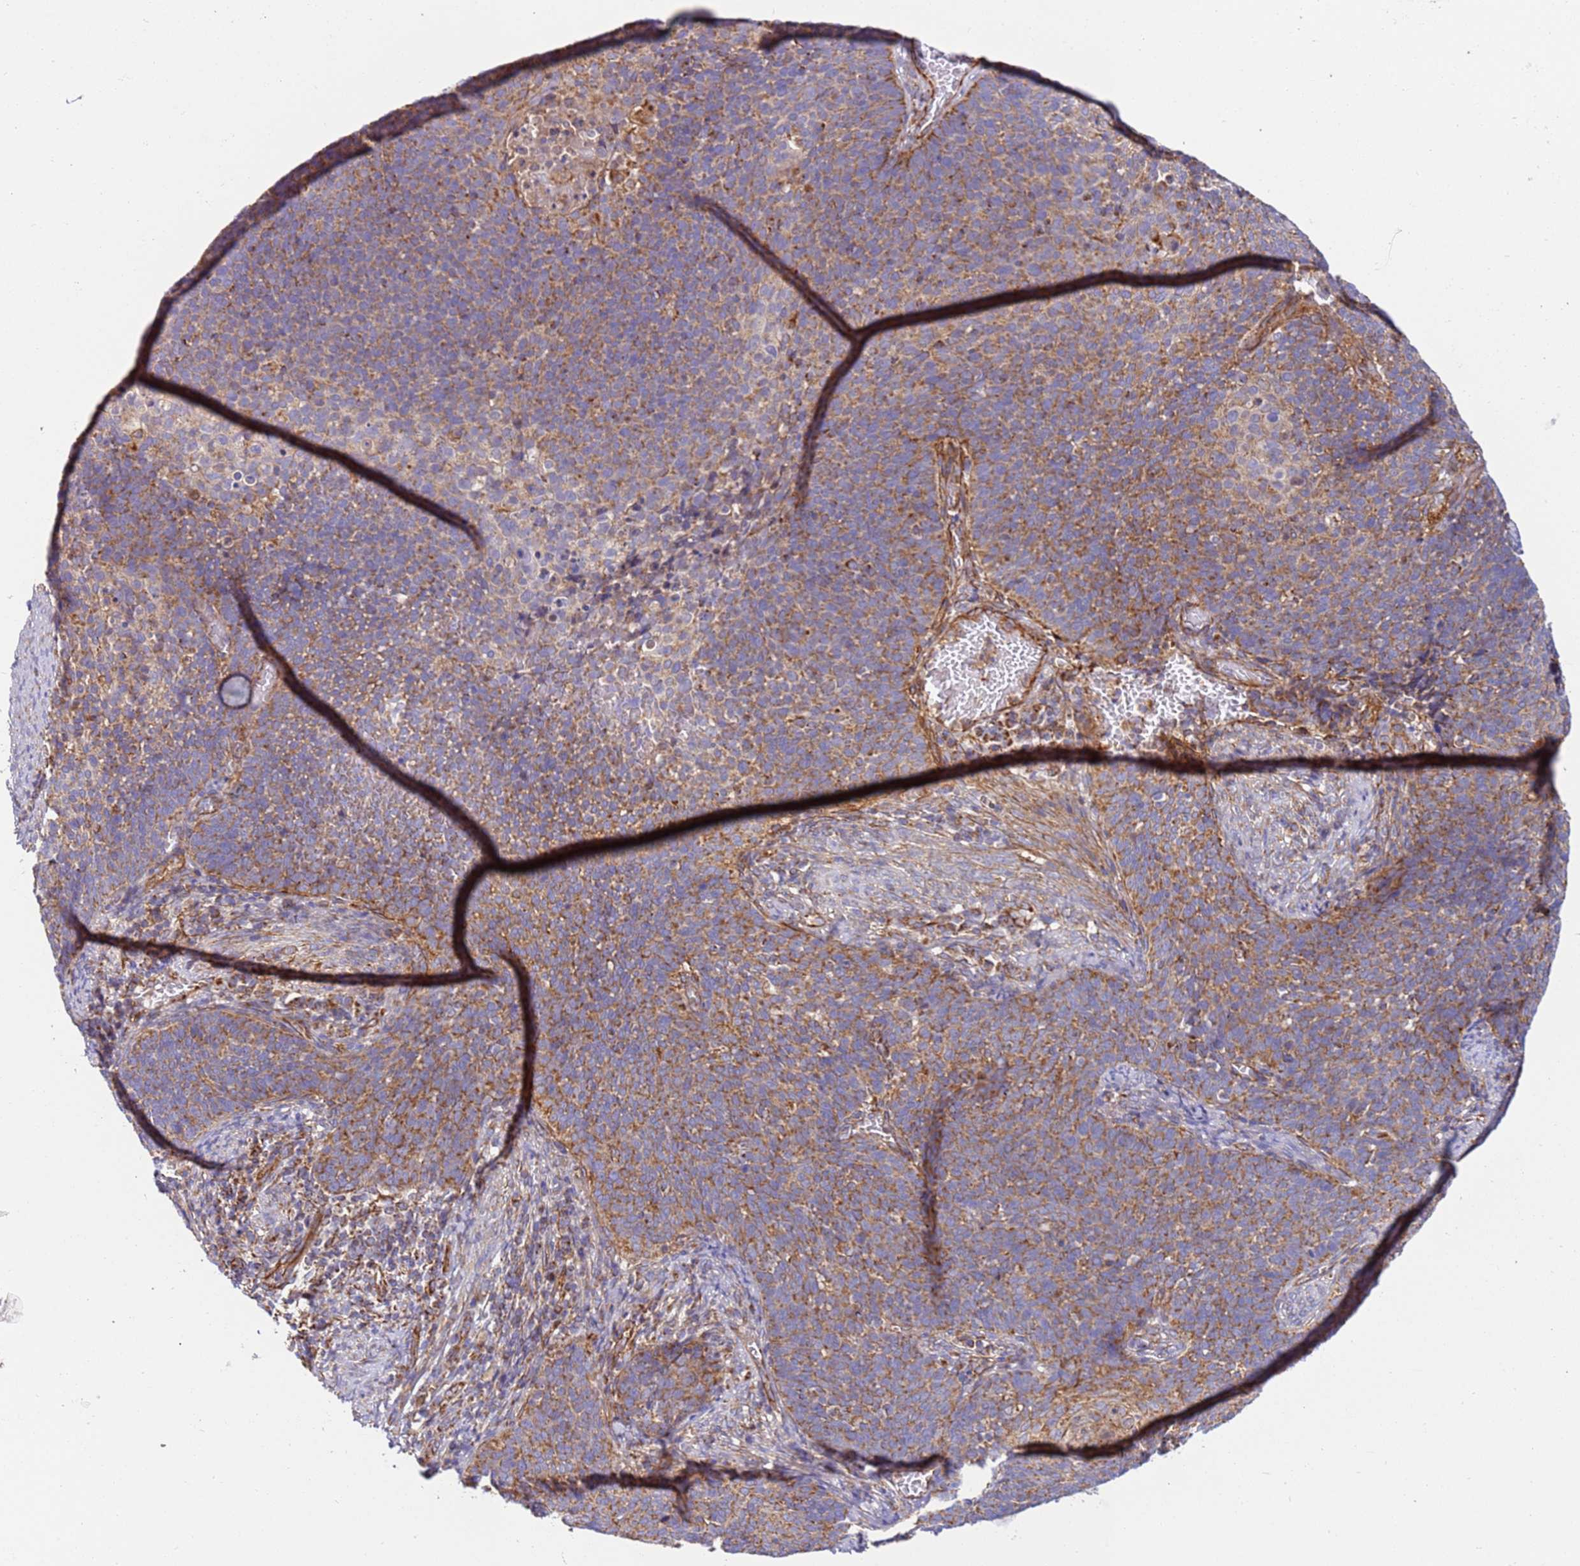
{"staining": {"intensity": "moderate", "quantity": ">75%", "location": "cytoplasmic/membranous"}, "tissue": "cervical cancer", "cell_type": "Tumor cells", "image_type": "cancer", "snomed": [{"axis": "morphology", "description": "Normal tissue, NOS"}, {"axis": "morphology", "description": "Squamous cell carcinoma, NOS"}, {"axis": "topography", "description": "Cervix"}], "caption": "Protein analysis of cervical cancer (squamous cell carcinoma) tissue demonstrates moderate cytoplasmic/membranous staining in about >75% of tumor cells. Nuclei are stained in blue.", "gene": "MRPL20", "patient": {"sex": "female", "age": 39}}